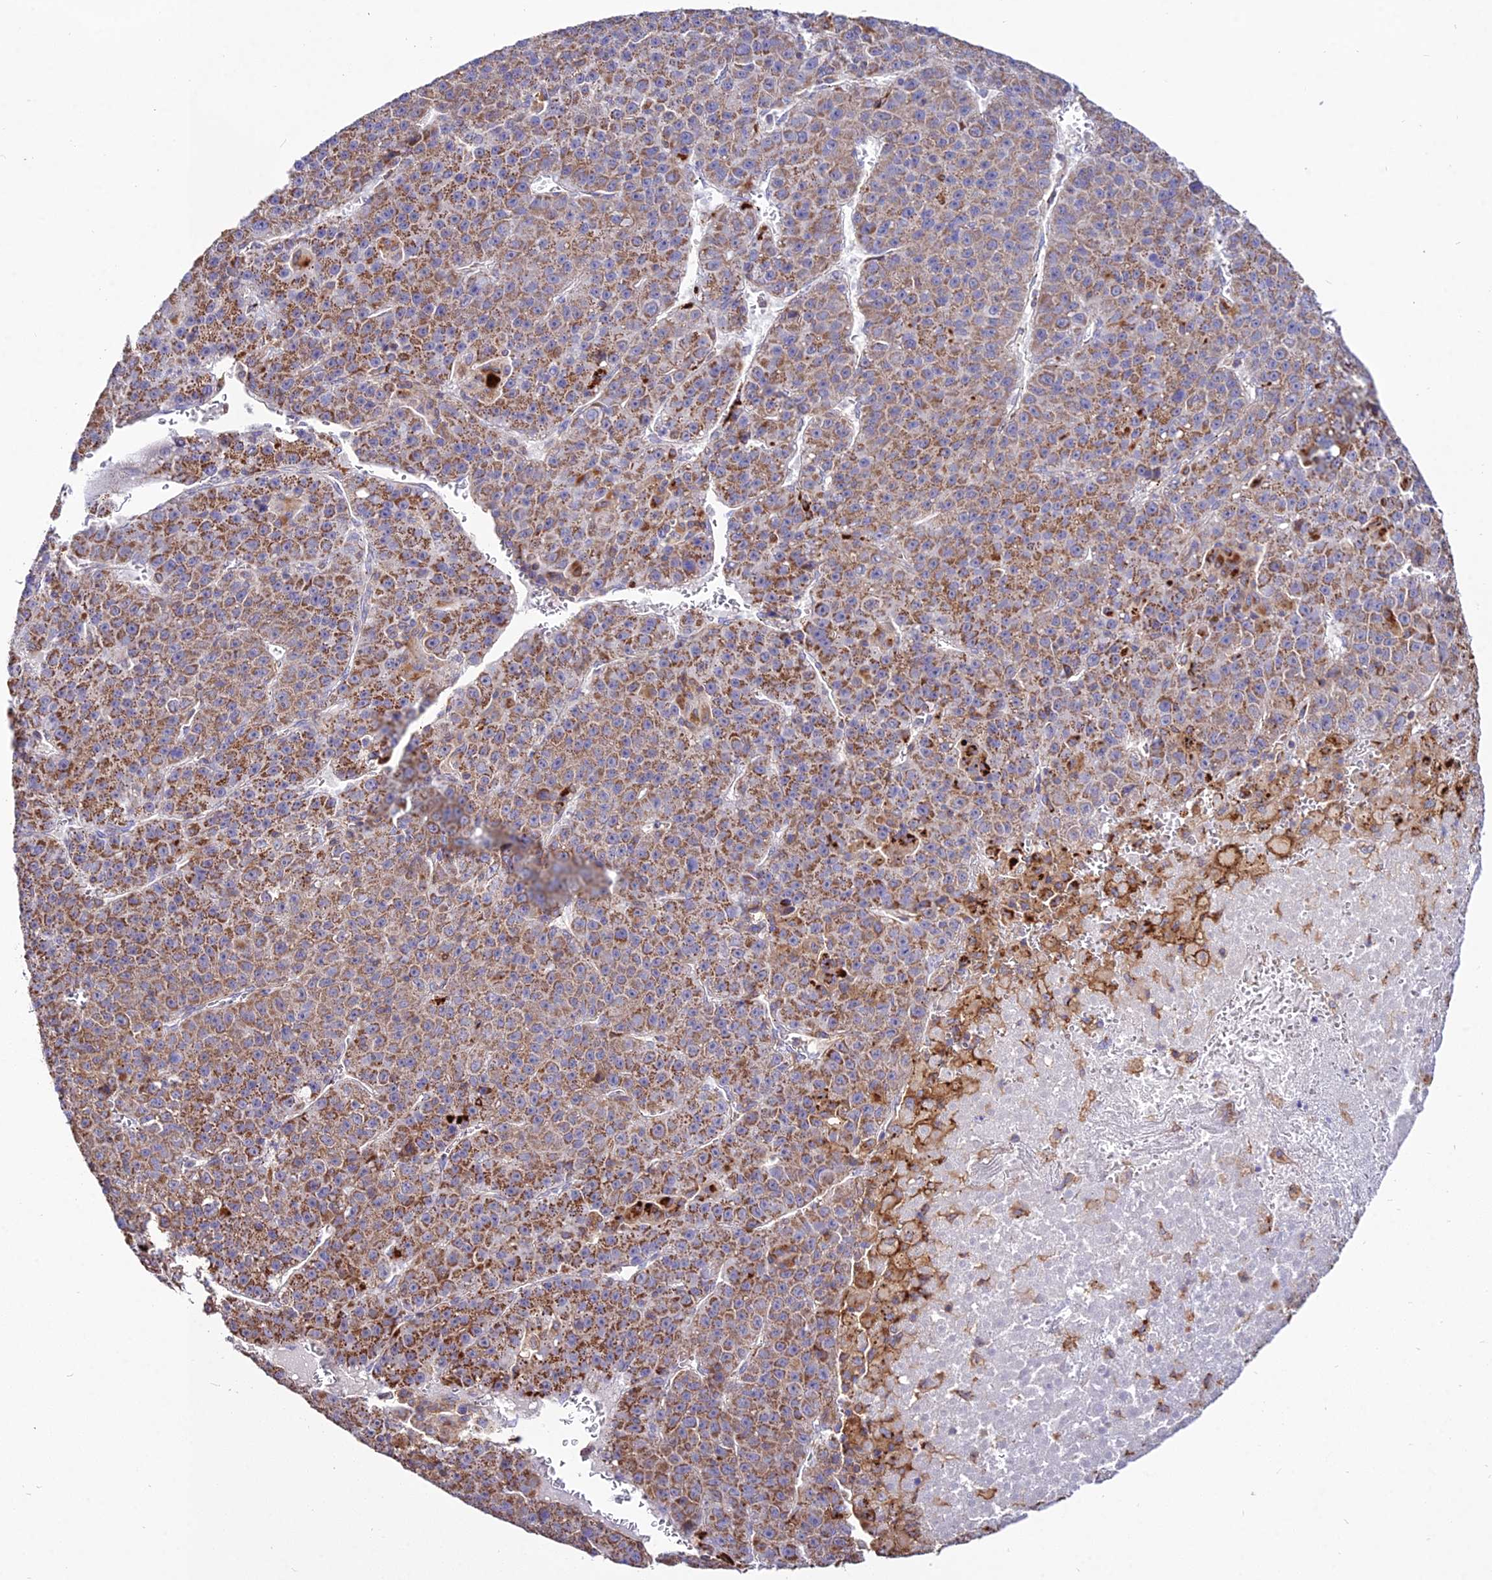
{"staining": {"intensity": "moderate", "quantity": ">75%", "location": "cytoplasmic/membranous"}, "tissue": "liver cancer", "cell_type": "Tumor cells", "image_type": "cancer", "snomed": [{"axis": "morphology", "description": "Carcinoma, Hepatocellular, NOS"}, {"axis": "topography", "description": "Liver"}], "caption": "Hepatocellular carcinoma (liver) stained with DAB immunohistochemistry displays medium levels of moderate cytoplasmic/membranous expression in approximately >75% of tumor cells.", "gene": "PNLIPRP3", "patient": {"sex": "female", "age": 53}}